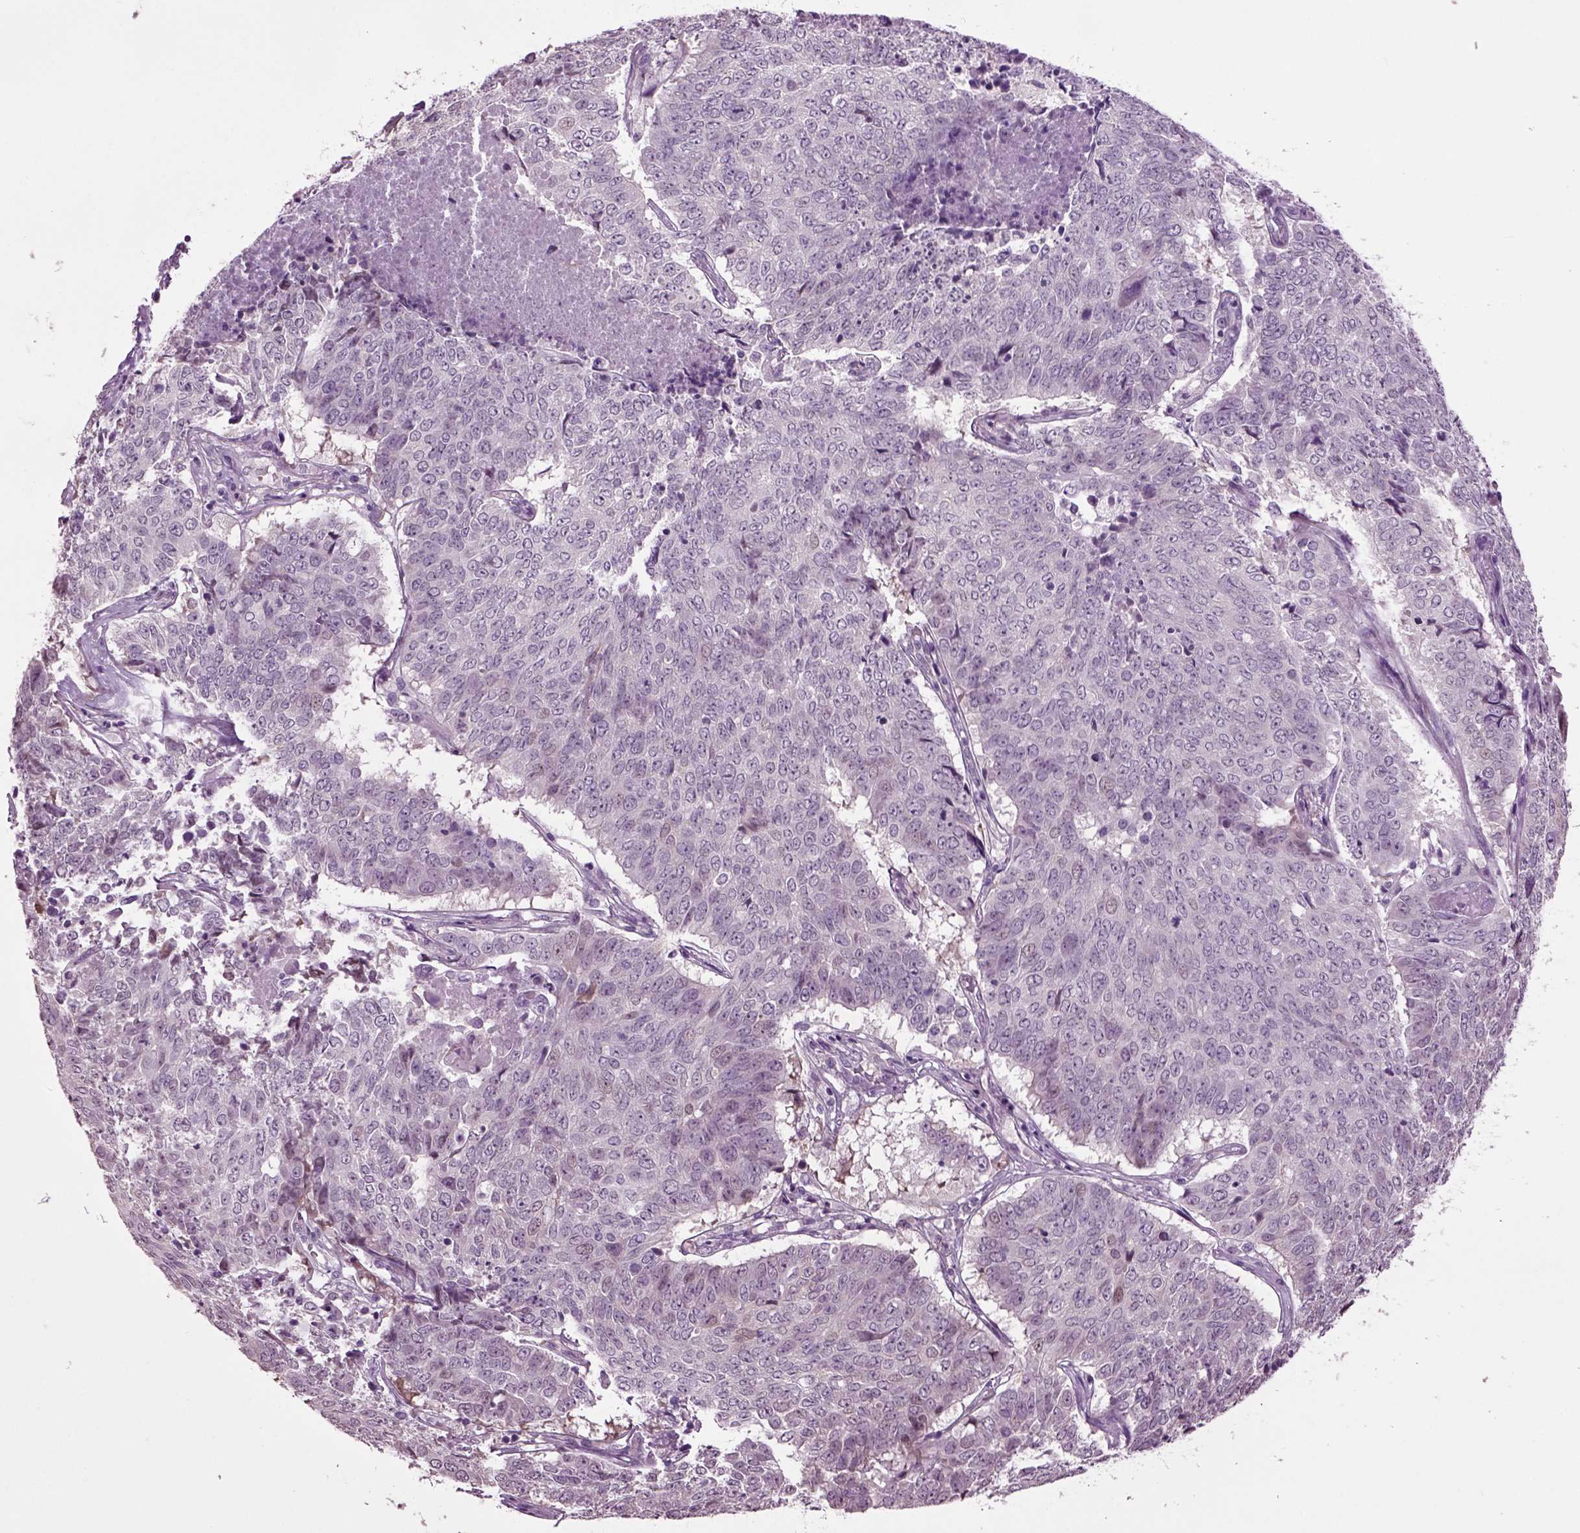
{"staining": {"intensity": "negative", "quantity": "none", "location": "none"}, "tissue": "lung cancer", "cell_type": "Tumor cells", "image_type": "cancer", "snomed": [{"axis": "morphology", "description": "Squamous cell carcinoma, NOS"}, {"axis": "topography", "description": "Lung"}], "caption": "IHC of lung cancer reveals no positivity in tumor cells.", "gene": "PLCH2", "patient": {"sex": "male", "age": 64}}